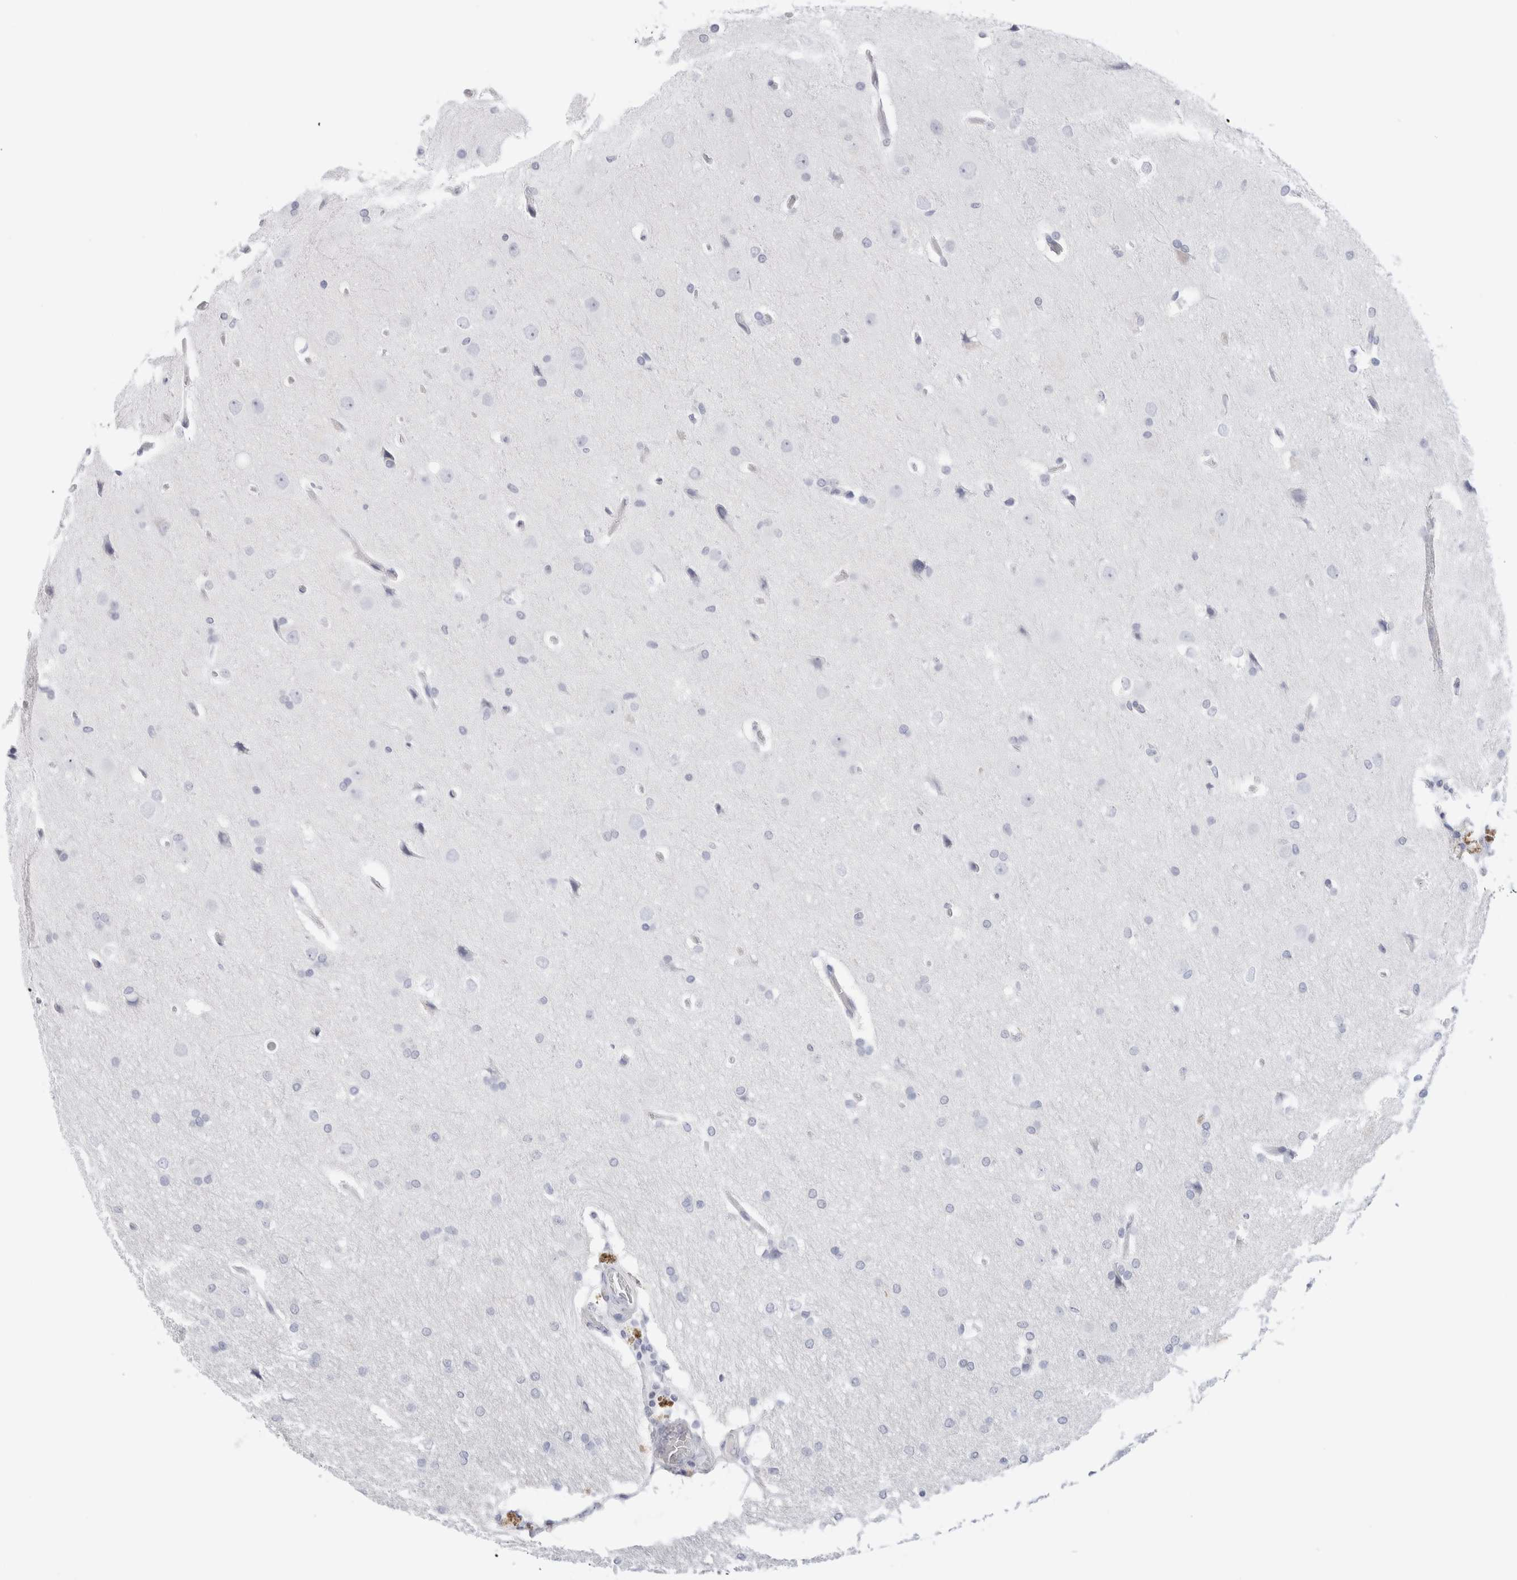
{"staining": {"intensity": "negative", "quantity": "none", "location": "none"}, "tissue": "glioma", "cell_type": "Tumor cells", "image_type": "cancer", "snomed": [{"axis": "morphology", "description": "Glioma, malignant, Low grade"}, {"axis": "topography", "description": "Brain"}], "caption": "Tumor cells show no significant protein staining in low-grade glioma (malignant).", "gene": "MUC15", "patient": {"sex": "female", "age": 37}}